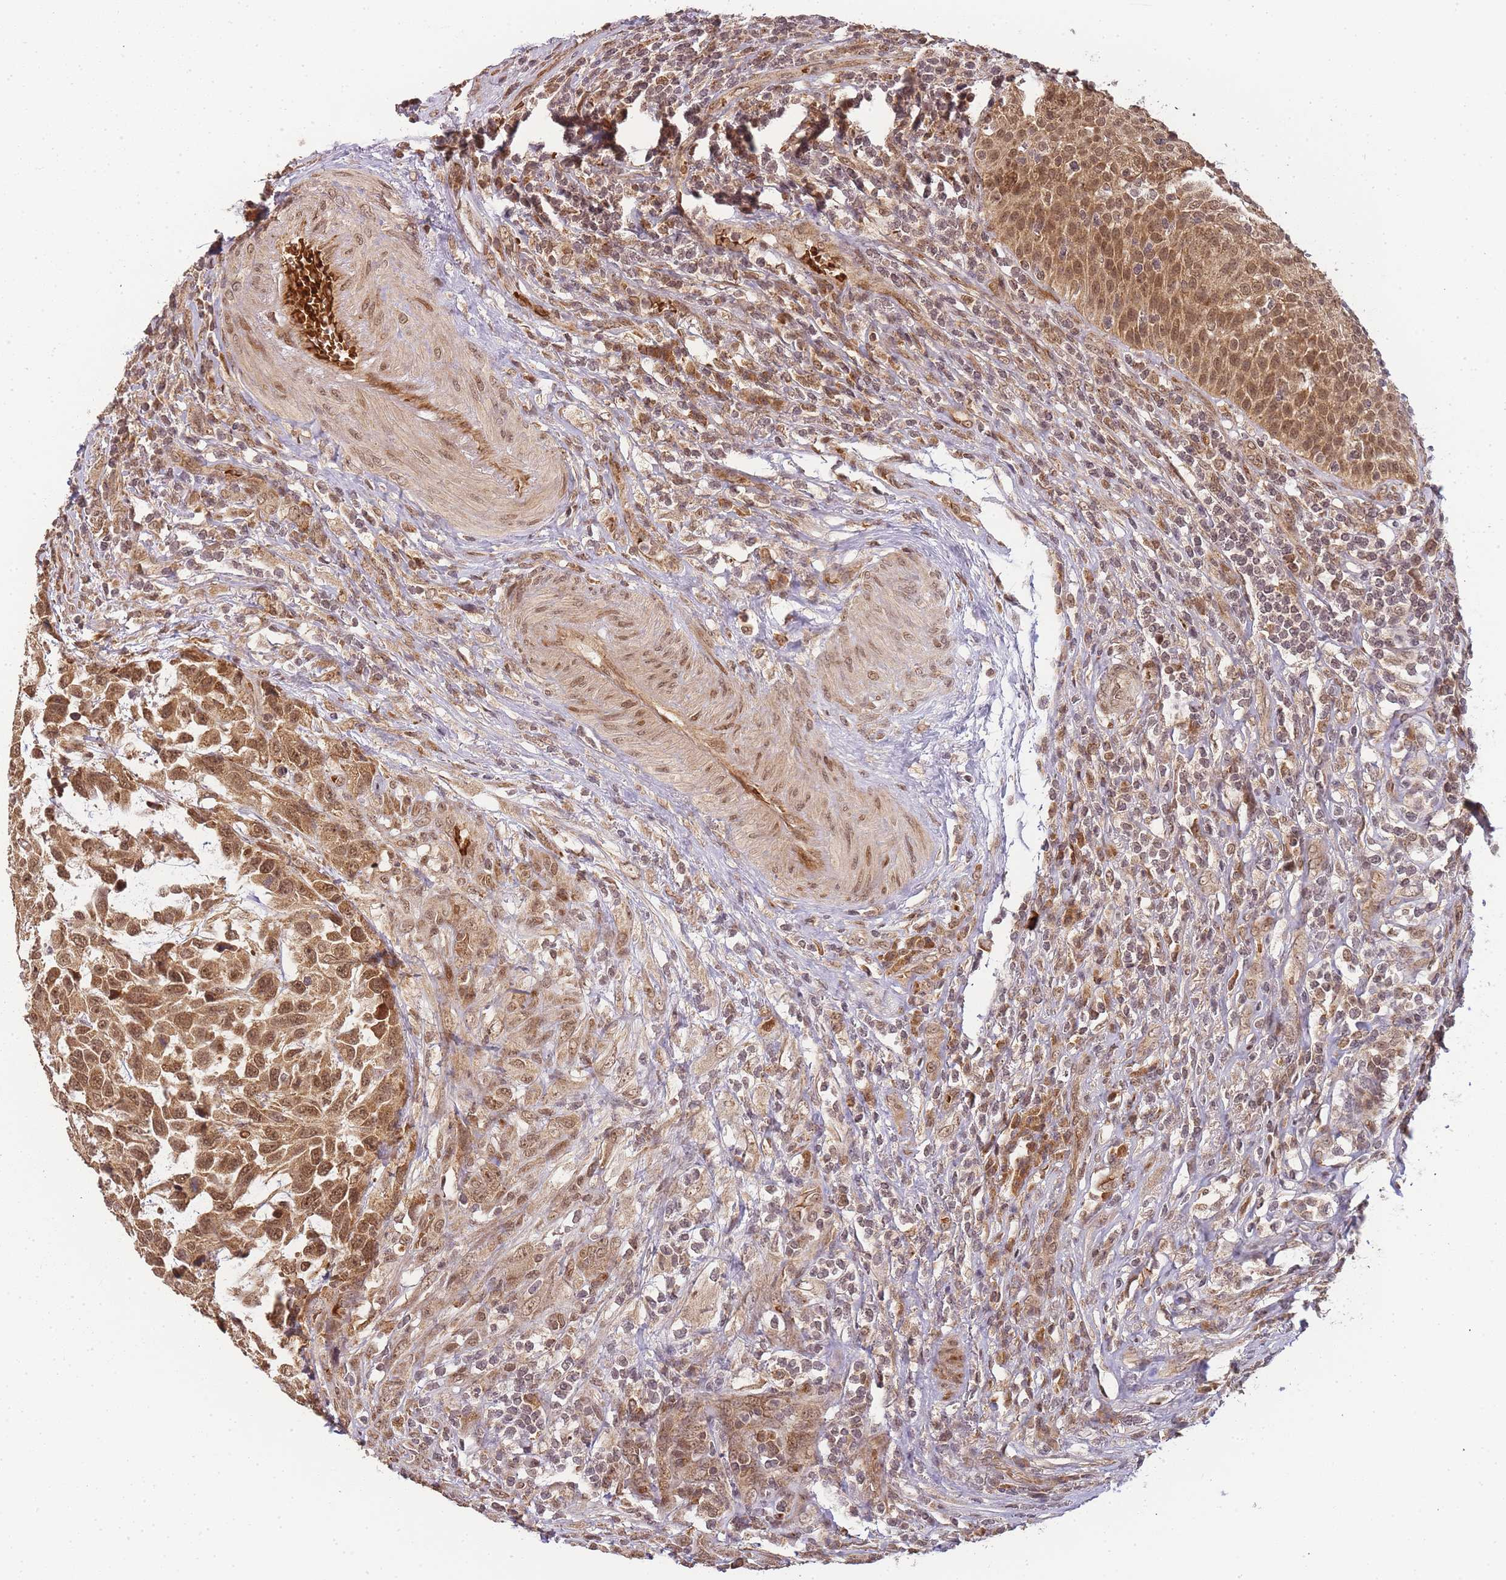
{"staining": {"intensity": "moderate", "quantity": ">75%", "location": "cytoplasmic/membranous,nuclear"}, "tissue": "urothelial cancer", "cell_type": "Tumor cells", "image_type": "cancer", "snomed": [{"axis": "morphology", "description": "Urothelial carcinoma, High grade"}, {"axis": "topography", "description": "Urinary bladder"}], "caption": "A brown stain labels moderate cytoplasmic/membranous and nuclear staining of a protein in urothelial cancer tumor cells.", "gene": "ZNF497", "patient": {"sex": "female", "age": 70}}